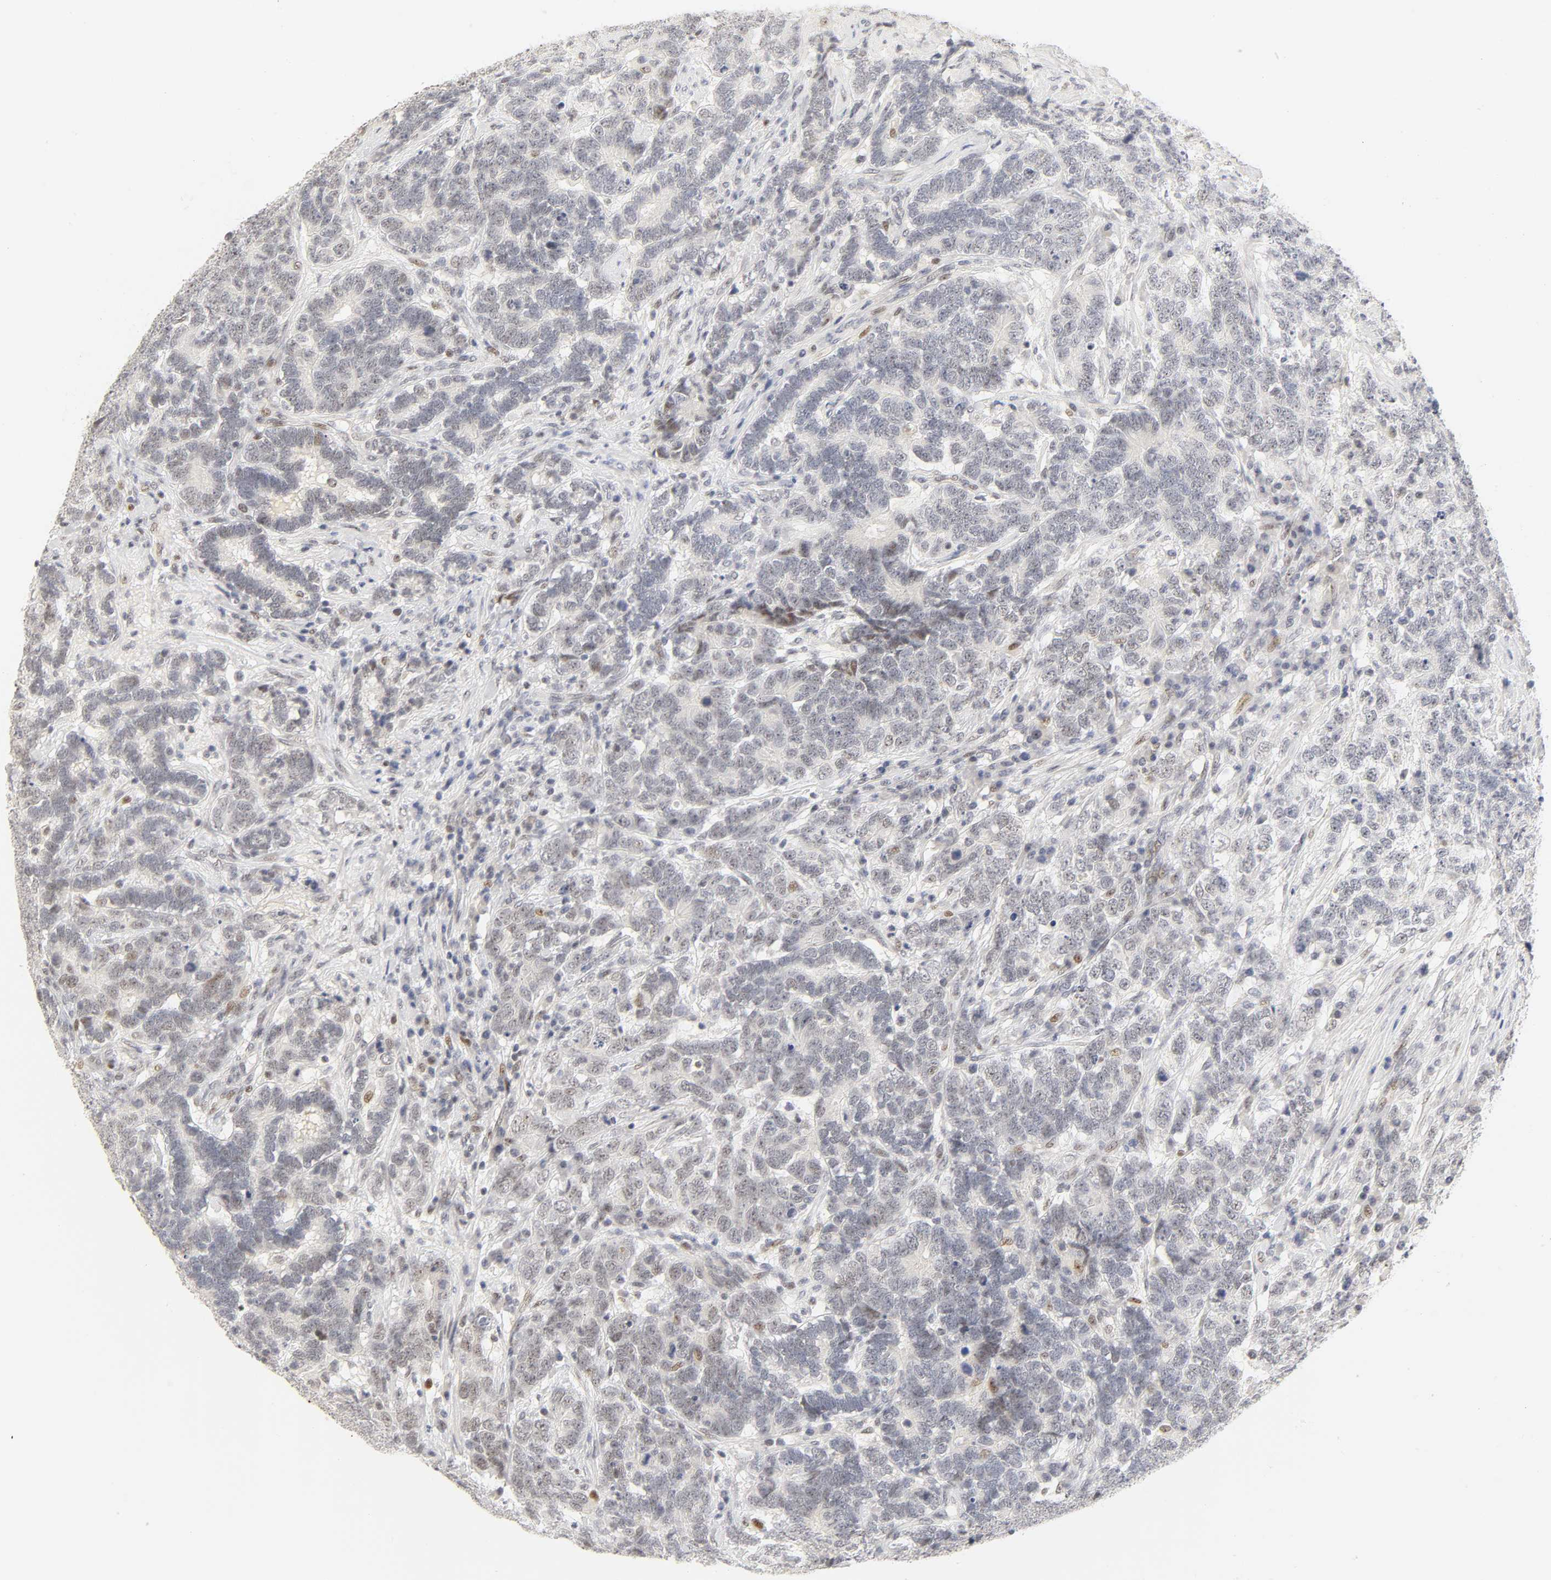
{"staining": {"intensity": "weak", "quantity": "<25%", "location": "nuclear"}, "tissue": "testis cancer", "cell_type": "Tumor cells", "image_type": "cancer", "snomed": [{"axis": "morphology", "description": "Carcinoma, Embryonal, NOS"}, {"axis": "topography", "description": "Testis"}], "caption": "Protein analysis of testis cancer (embryonal carcinoma) demonstrates no significant staining in tumor cells. (Stains: DAB IHC with hematoxylin counter stain, Microscopy: brightfield microscopy at high magnification).", "gene": "MNAT1", "patient": {"sex": "male", "age": 26}}